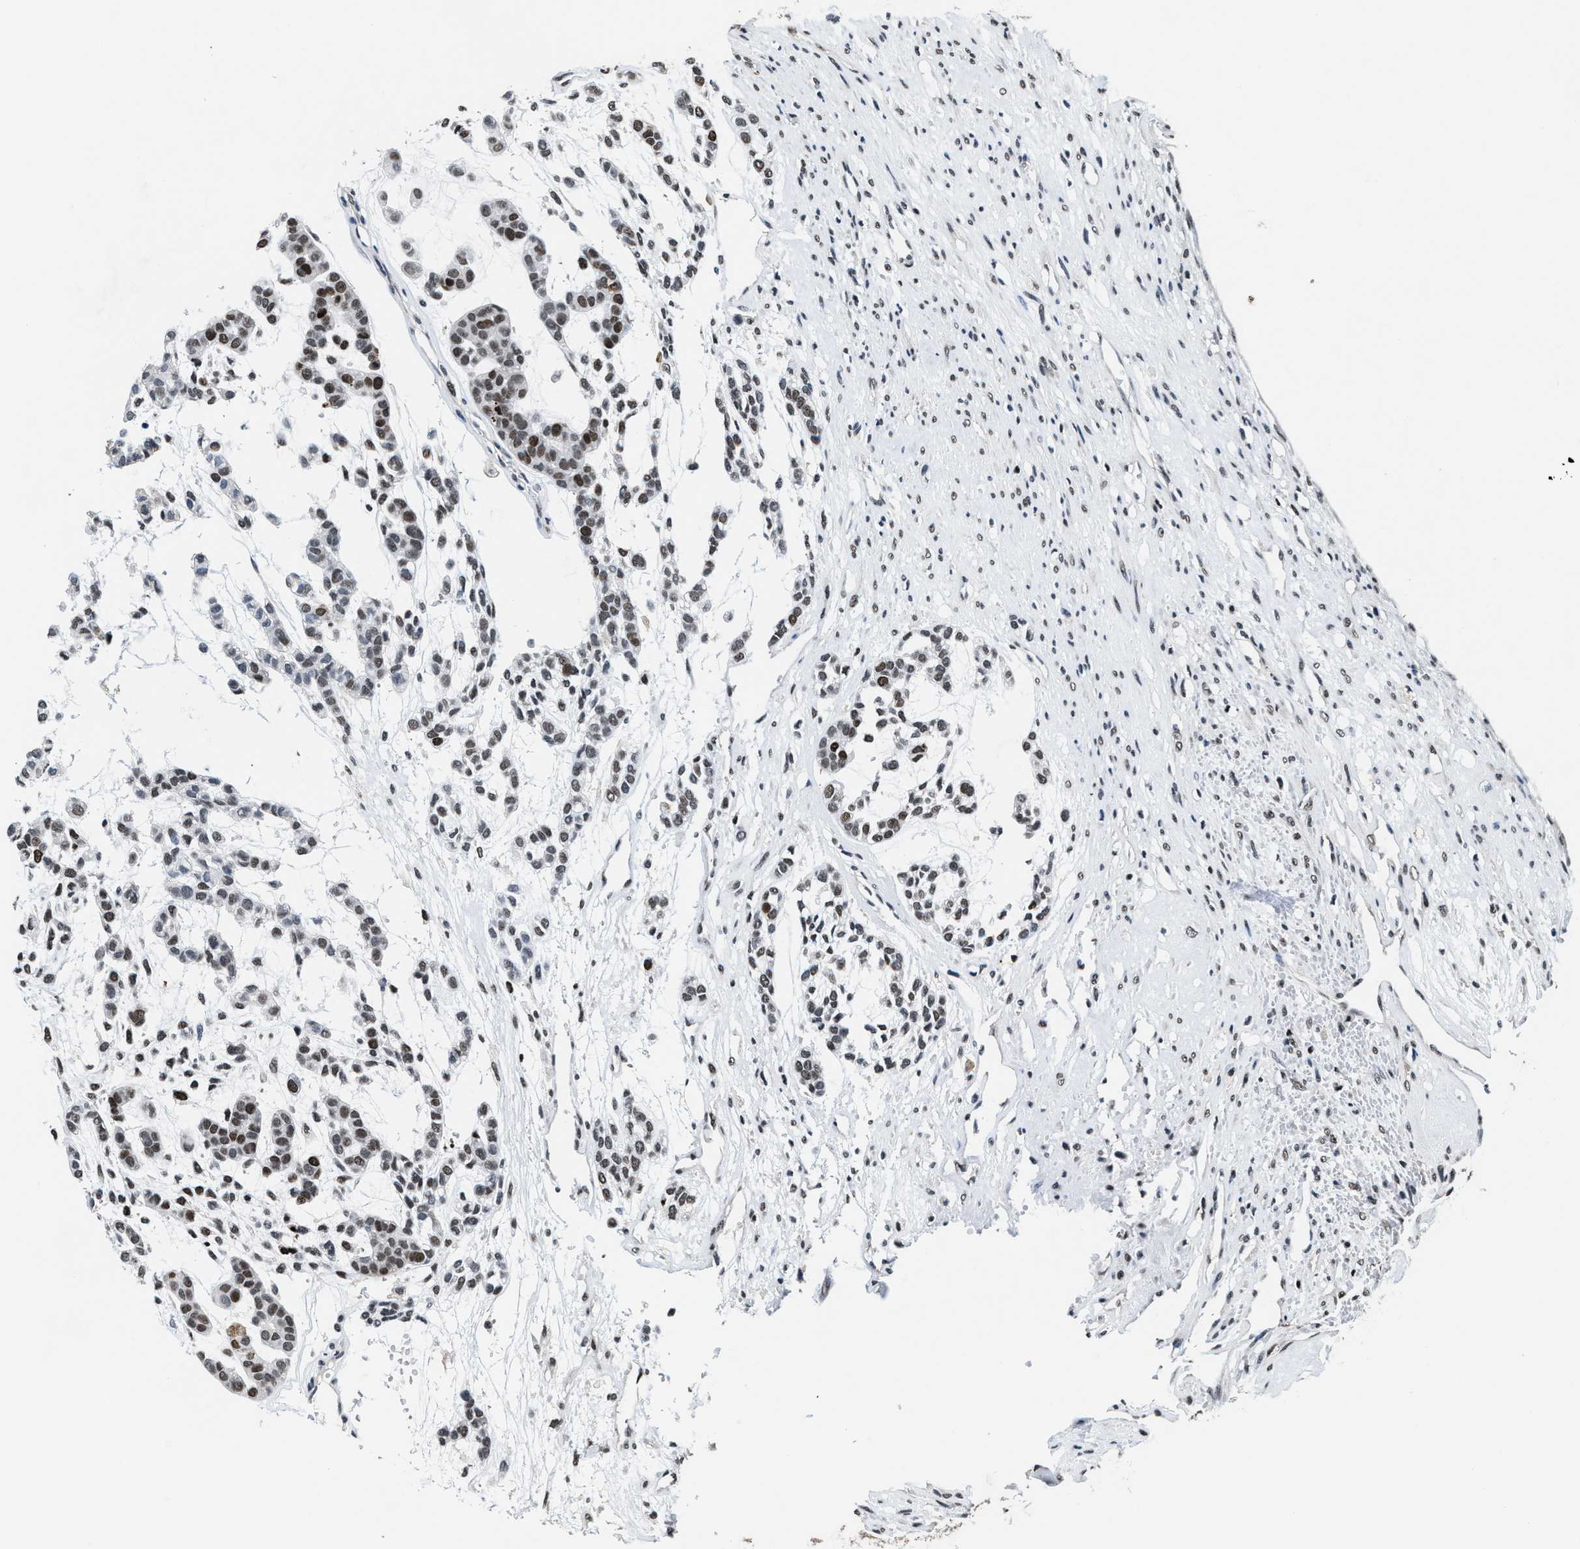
{"staining": {"intensity": "strong", "quantity": "25%-75%", "location": "nuclear"}, "tissue": "head and neck cancer", "cell_type": "Tumor cells", "image_type": "cancer", "snomed": [{"axis": "morphology", "description": "Adenocarcinoma, NOS"}, {"axis": "morphology", "description": "Adenoma, NOS"}, {"axis": "topography", "description": "Head-Neck"}], "caption": "Head and neck cancer tissue reveals strong nuclear staining in about 25%-75% of tumor cells, visualized by immunohistochemistry. The protein is stained brown, and the nuclei are stained in blue (DAB (3,3'-diaminobenzidine) IHC with brightfield microscopy, high magnification).", "gene": "SUPT16H", "patient": {"sex": "female", "age": 55}}